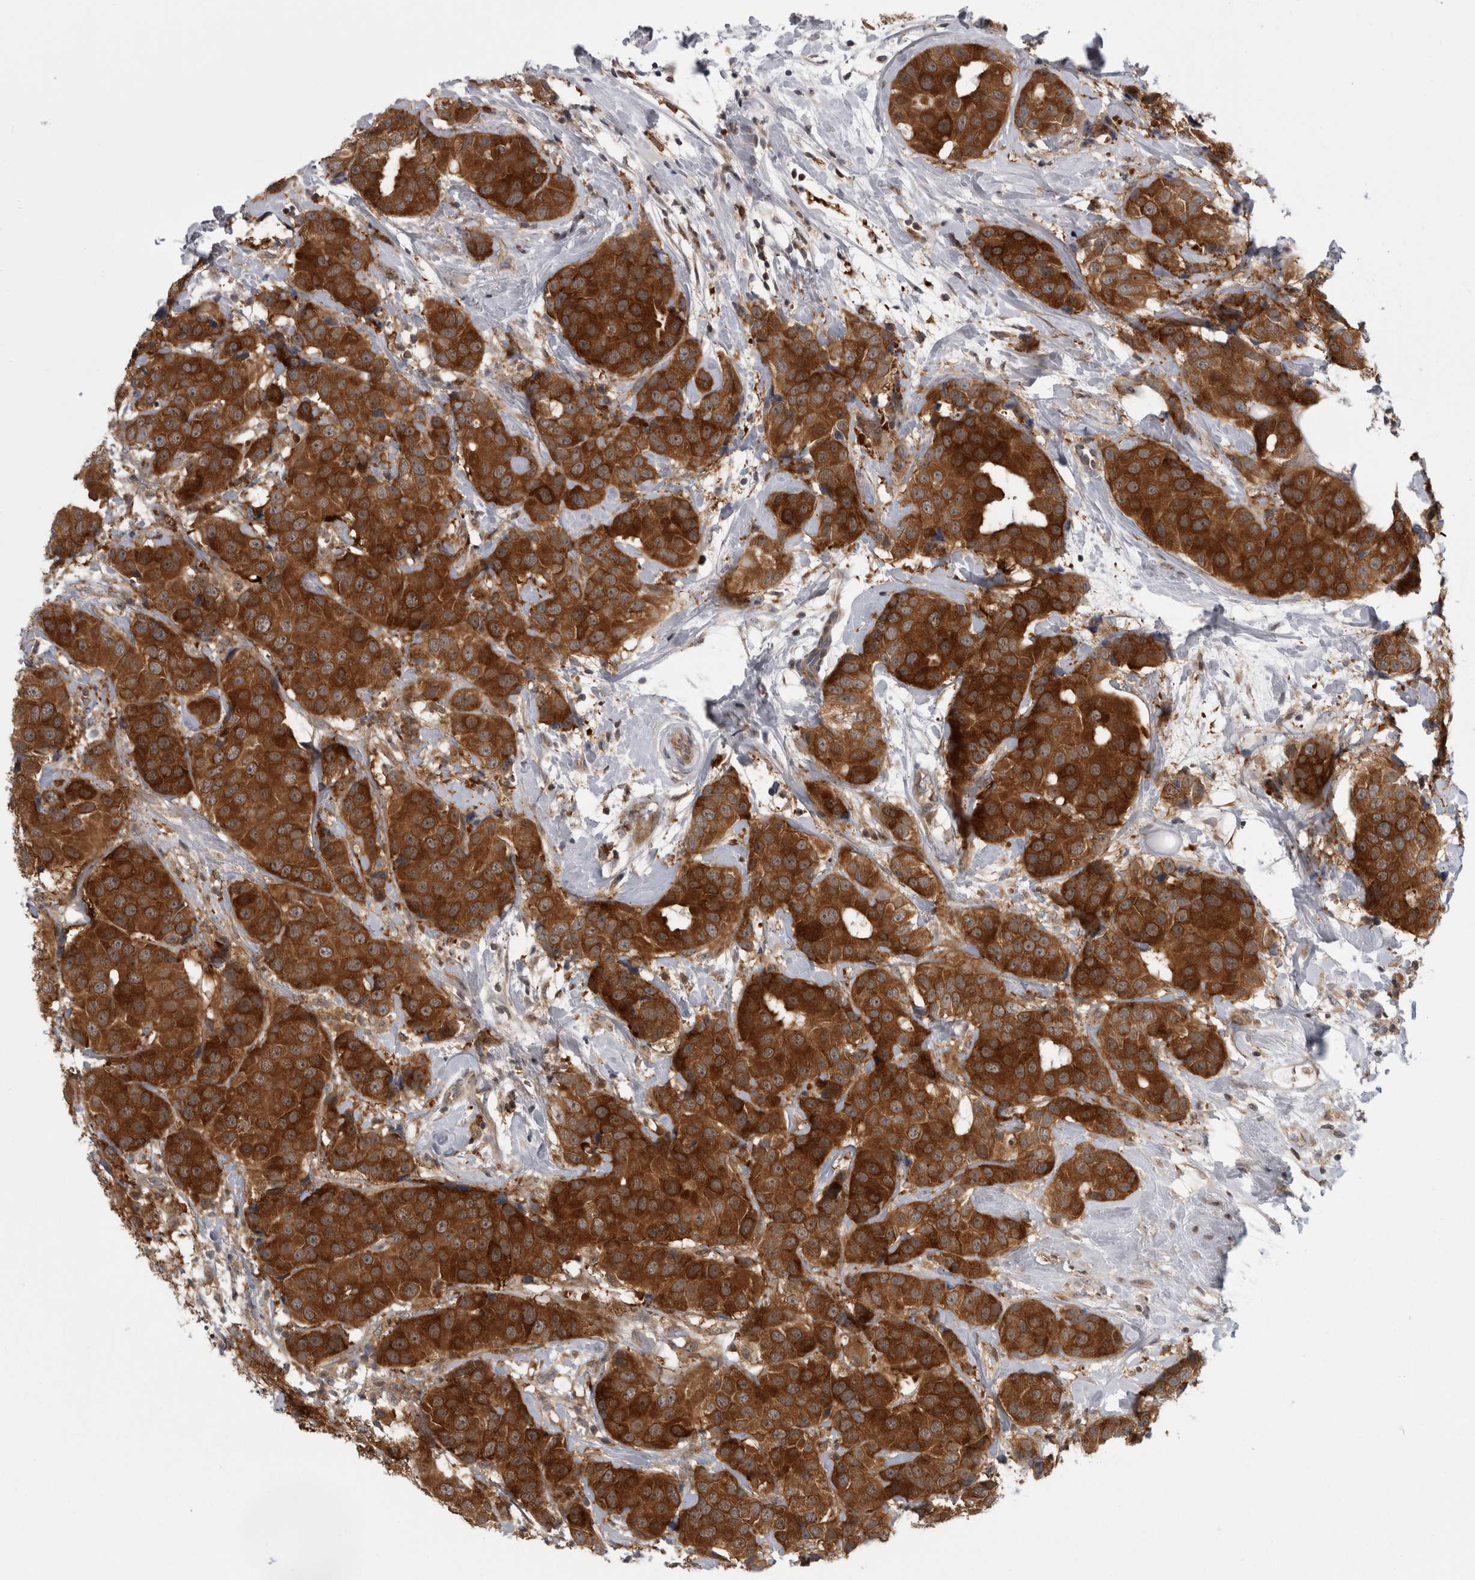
{"staining": {"intensity": "strong", "quantity": ">75%", "location": "cytoplasmic/membranous"}, "tissue": "breast cancer", "cell_type": "Tumor cells", "image_type": "cancer", "snomed": [{"axis": "morphology", "description": "Normal tissue, NOS"}, {"axis": "morphology", "description": "Duct carcinoma"}, {"axis": "topography", "description": "Breast"}], "caption": "Breast intraductal carcinoma stained with immunohistochemistry displays strong cytoplasmic/membranous expression in approximately >75% of tumor cells.", "gene": "CACYBP", "patient": {"sex": "female", "age": 39}}